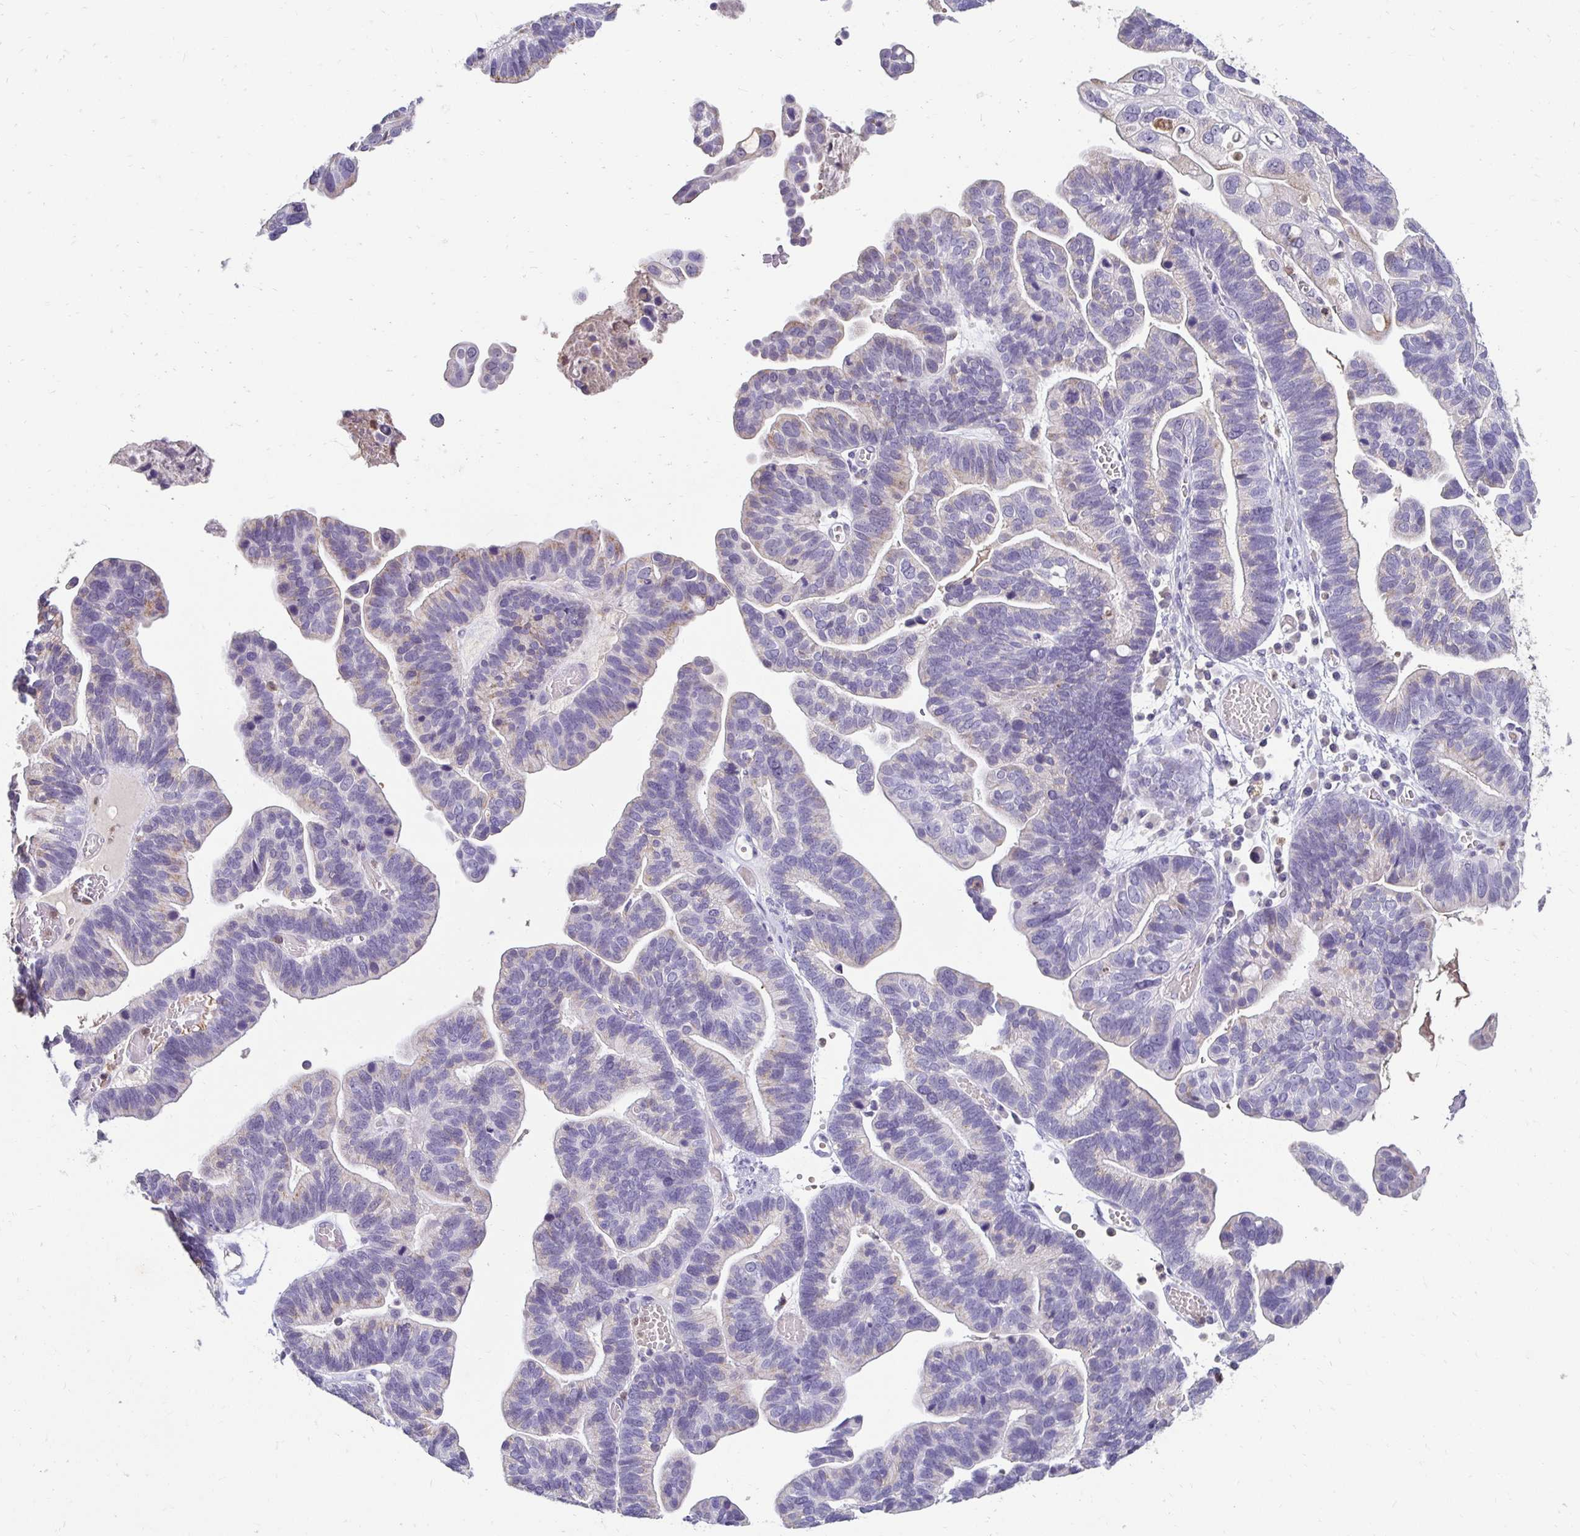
{"staining": {"intensity": "weak", "quantity": "<25%", "location": "cytoplasmic/membranous"}, "tissue": "ovarian cancer", "cell_type": "Tumor cells", "image_type": "cancer", "snomed": [{"axis": "morphology", "description": "Cystadenocarcinoma, serous, NOS"}, {"axis": "topography", "description": "Ovary"}], "caption": "IHC of human ovarian cancer exhibits no expression in tumor cells.", "gene": "GK2", "patient": {"sex": "female", "age": 56}}